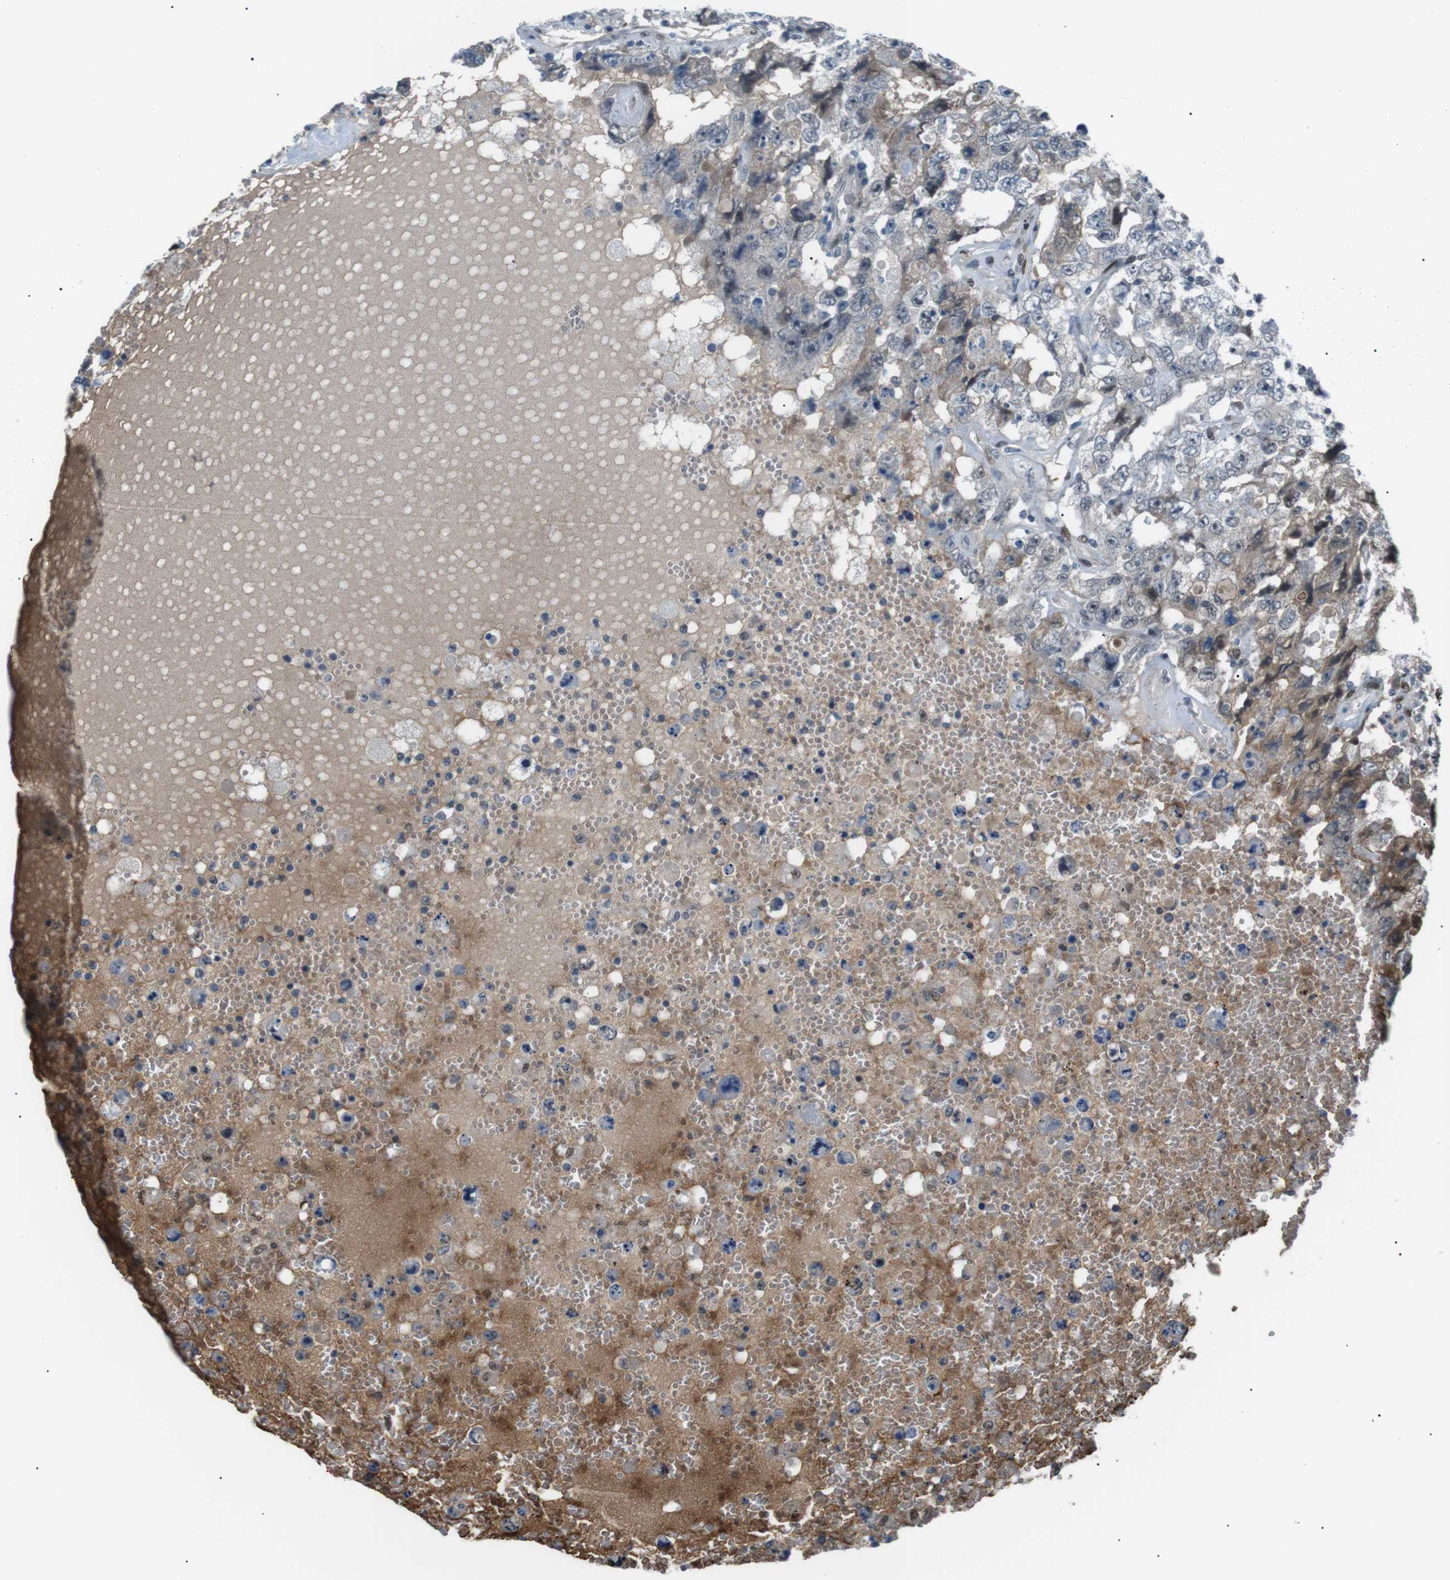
{"staining": {"intensity": "negative", "quantity": "none", "location": "none"}, "tissue": "testis cancer", "cell_type": "Tumor cells", "image_type": "cancer", "snomed": [{"axis": "morphology", "description": "Carcinoma, Embryonal, NOS"}, {"axis": "topography", "description": "Testis"}], "caption": "Tumor cells show no significant protein expression in testis embryonal carcinoma. (Stains: DAB (3,3'-diaminobenzidine) IHC with hematoxylin counter stain, Microscopy: brightfield microscopy at high magnification).", "gene": "SRPK2", "patient": {"sex": "male", "age": 26}}